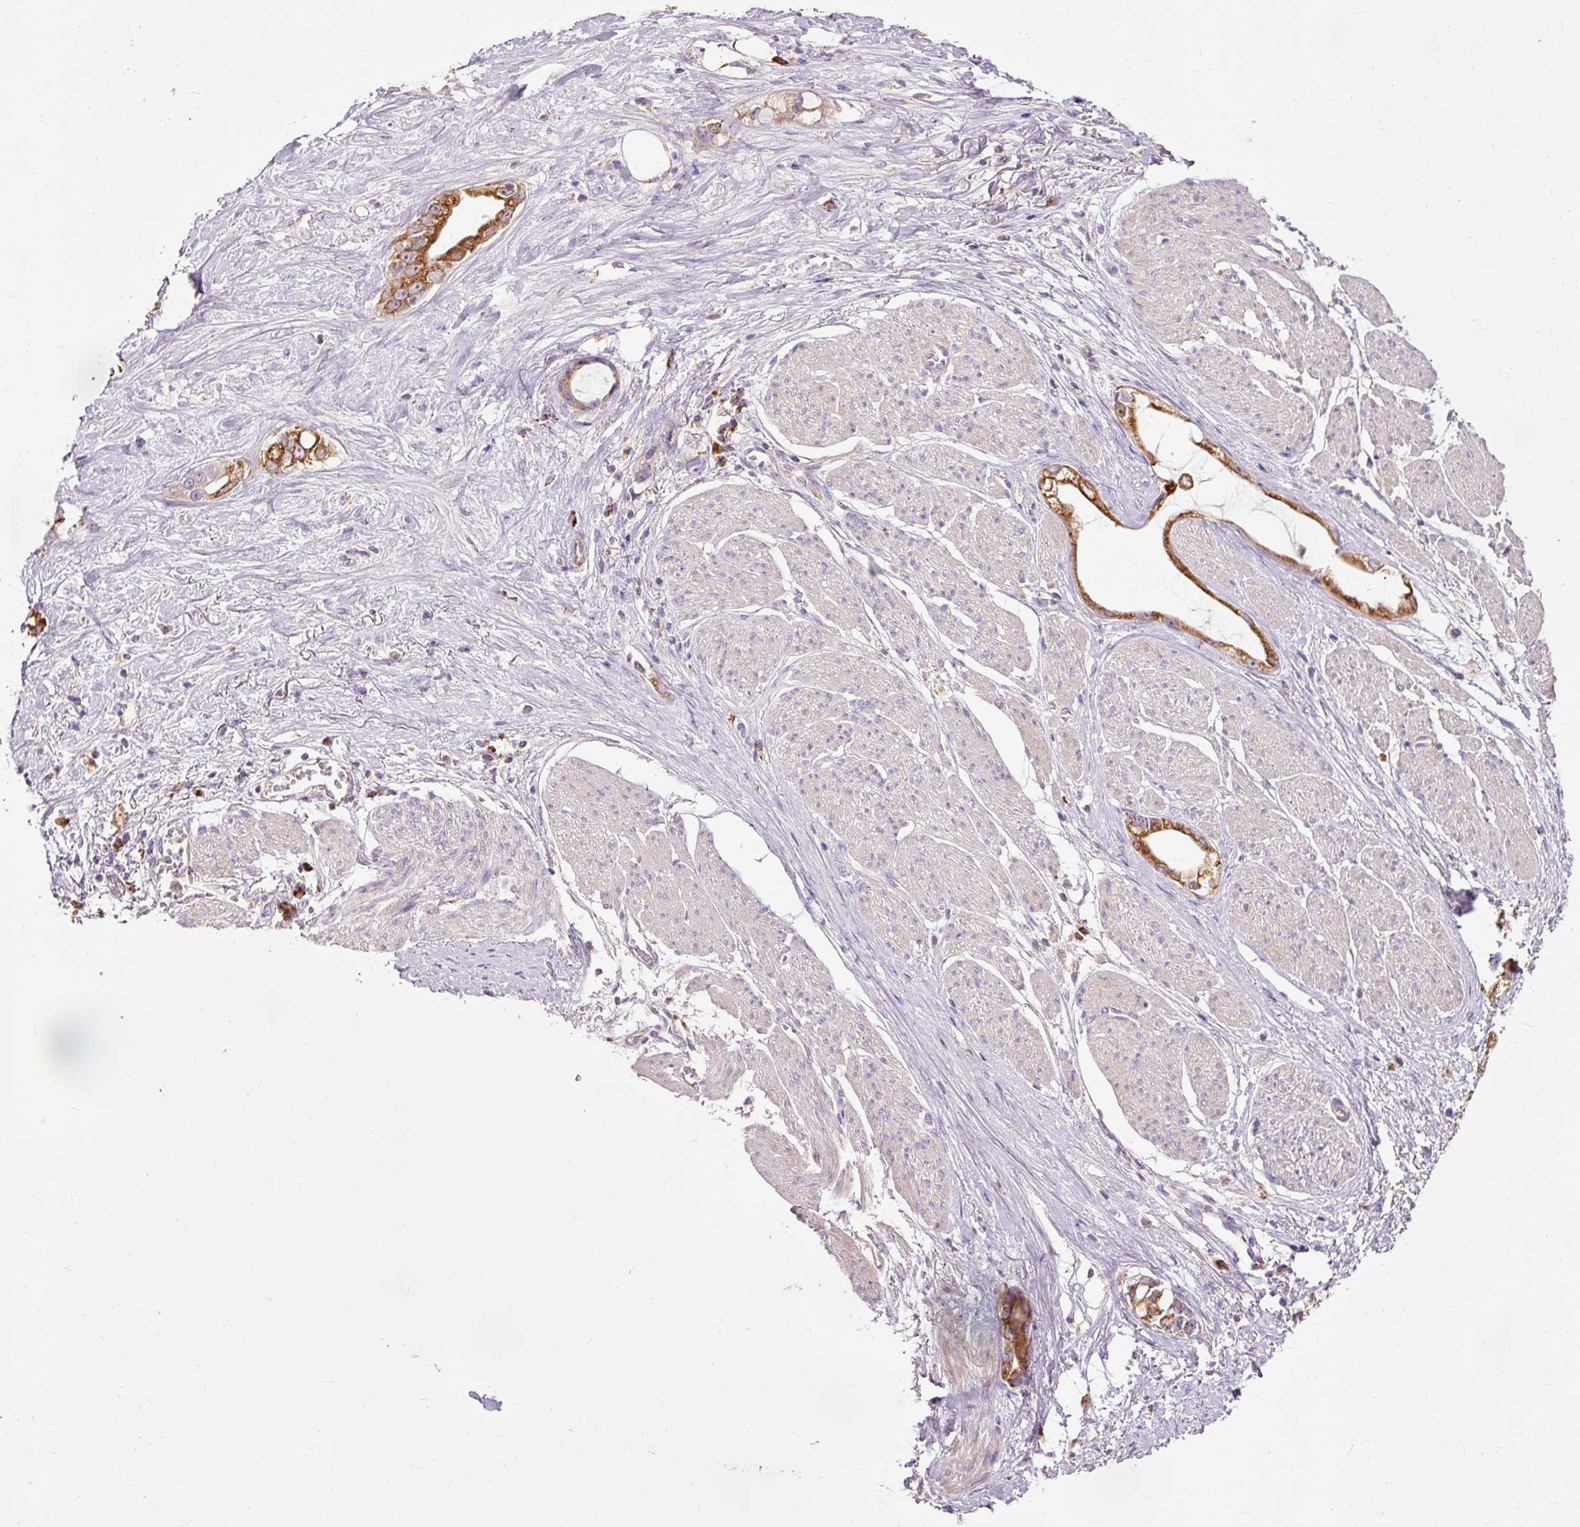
{"staining": {"intensity": "strong", "quantity": ">75%", "location": "cytoplasmic/membranous"}, "tissue": "stomach cancer", "cell_type": "Tumor cells", "image_type": "cancer", "snomed": [{"axis": "morphology", "description": "Adenocarcinoma, NOS"}, {"axis": "topography", "description": "Stomach"}], "caption": "Immunohistochemical staining of stomach cancer (adenocarcinoma) shows high levels of strong cytoplasmic/membranous protein staining in approximately >75% of tumor cells.", "gene": "PRDX5", "patient": {"sex": "male", "age": 55}}